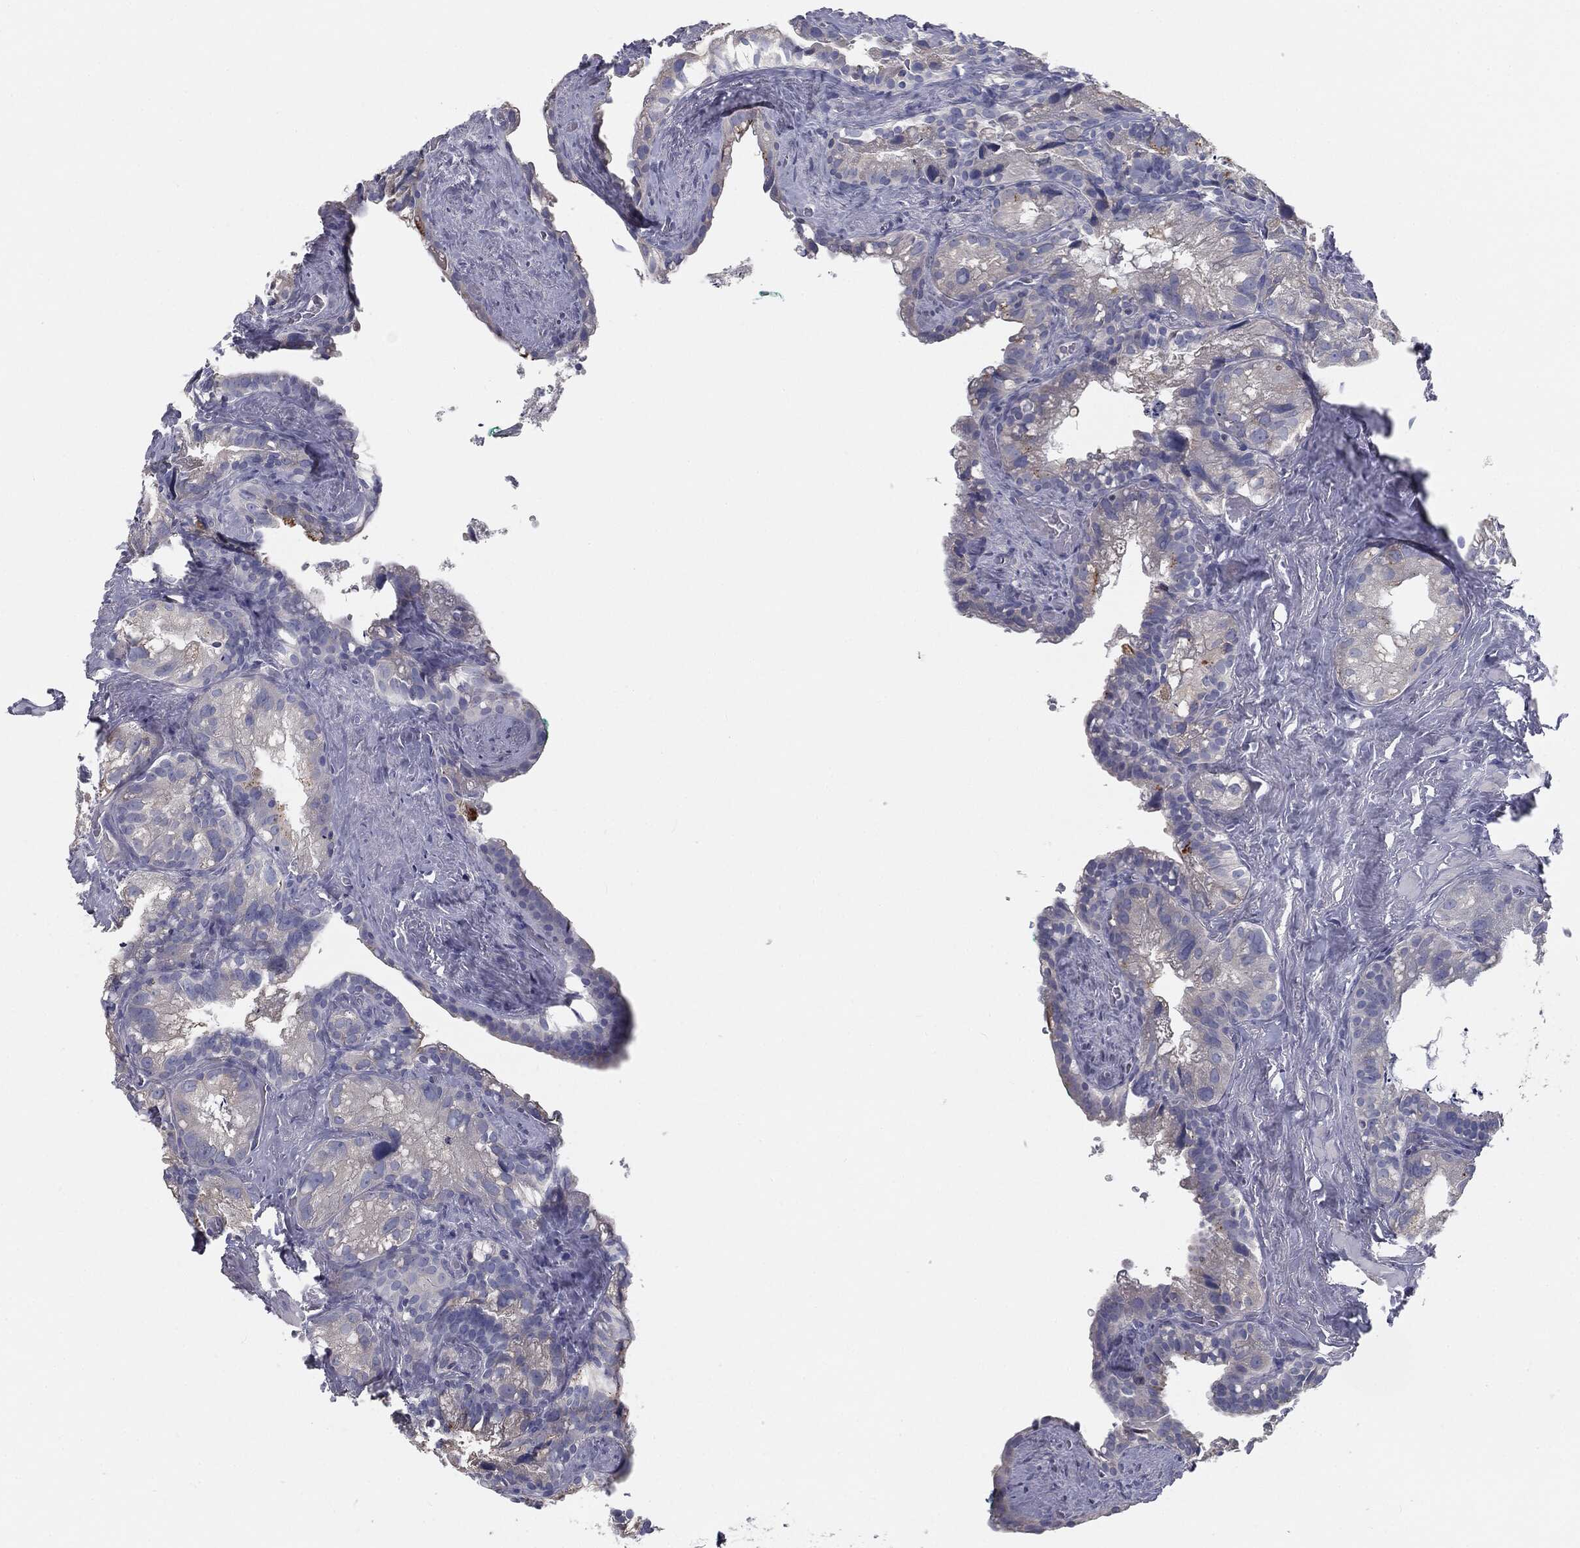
{"staining": {"intensity": "negative", "quantity": "none", "location": "none"}, "tissue": "seminal vesicle", "cell_type": "Glandular cells", "image_type": "normal", "snomed": [{"axis": "morphology", "description": "Normal tissue, NOS"}, {"axis": "topography", "description": "Seminal veicle"}], "caption": "An immunohistochemistry (IHC) histopathology image of normal seminal vesicle is shown. There is no staining in glandular cells of seminal vesicle. Nuclei are stained in blue.", "gene": "CAV3", "patient": {"sex": "male", "age": 72}}